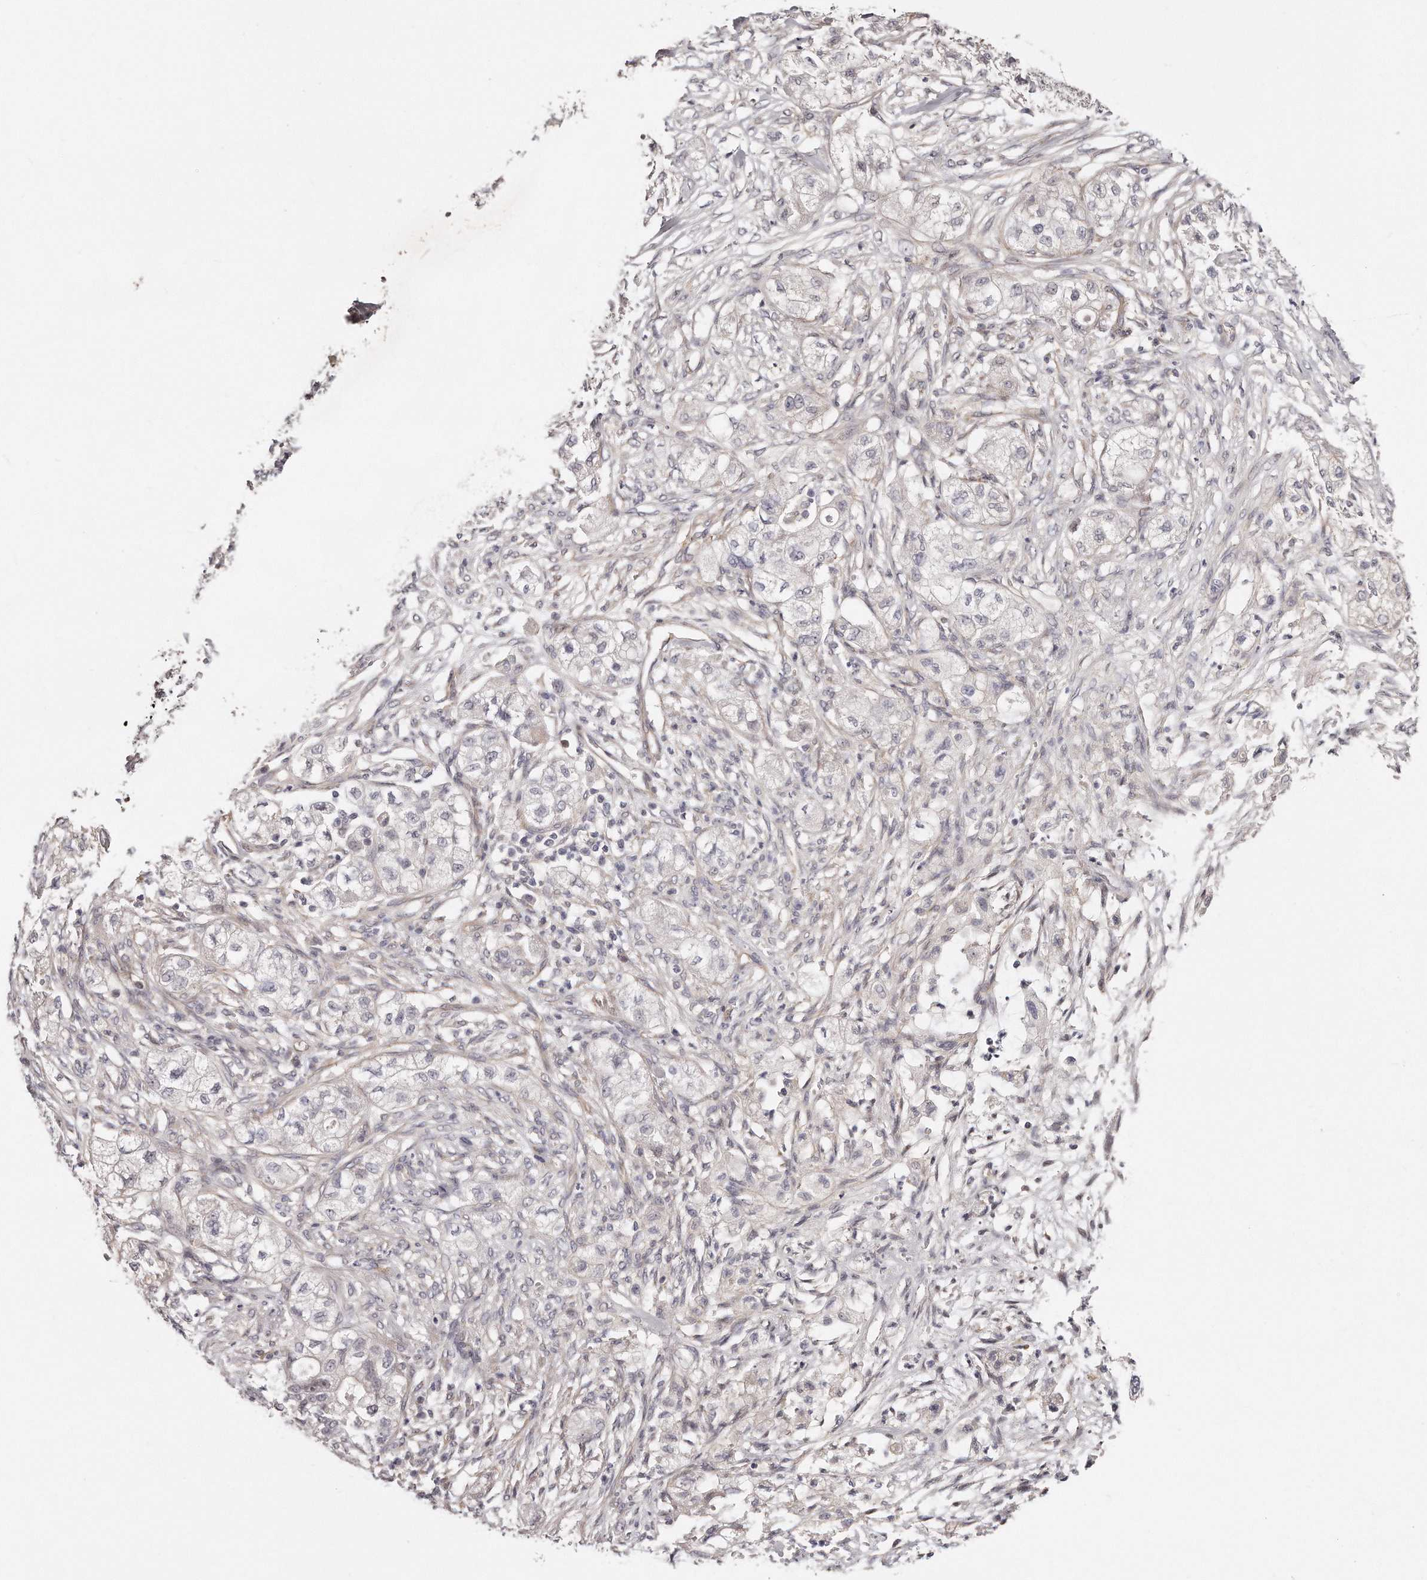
{"staining": {"intensity": "negative", "quantity": "none", "location": "none"}, "tissue": "pancreatic cancer", "cell_type": "Tumor cells", "image_type": "cancer", "snomed": [{"axis": "morphology", "description": "Adenocarcinoma, NOS"}, {"axis": "topography", "description": "Pancreas"}], "caption": "IHC photomicrograph of human pancreatic cancer stained for a protein (brown), which reveals no positivity in tumor cells.", "gene": "CASZ1", "patient": {"sex": "female", "age": 78}}